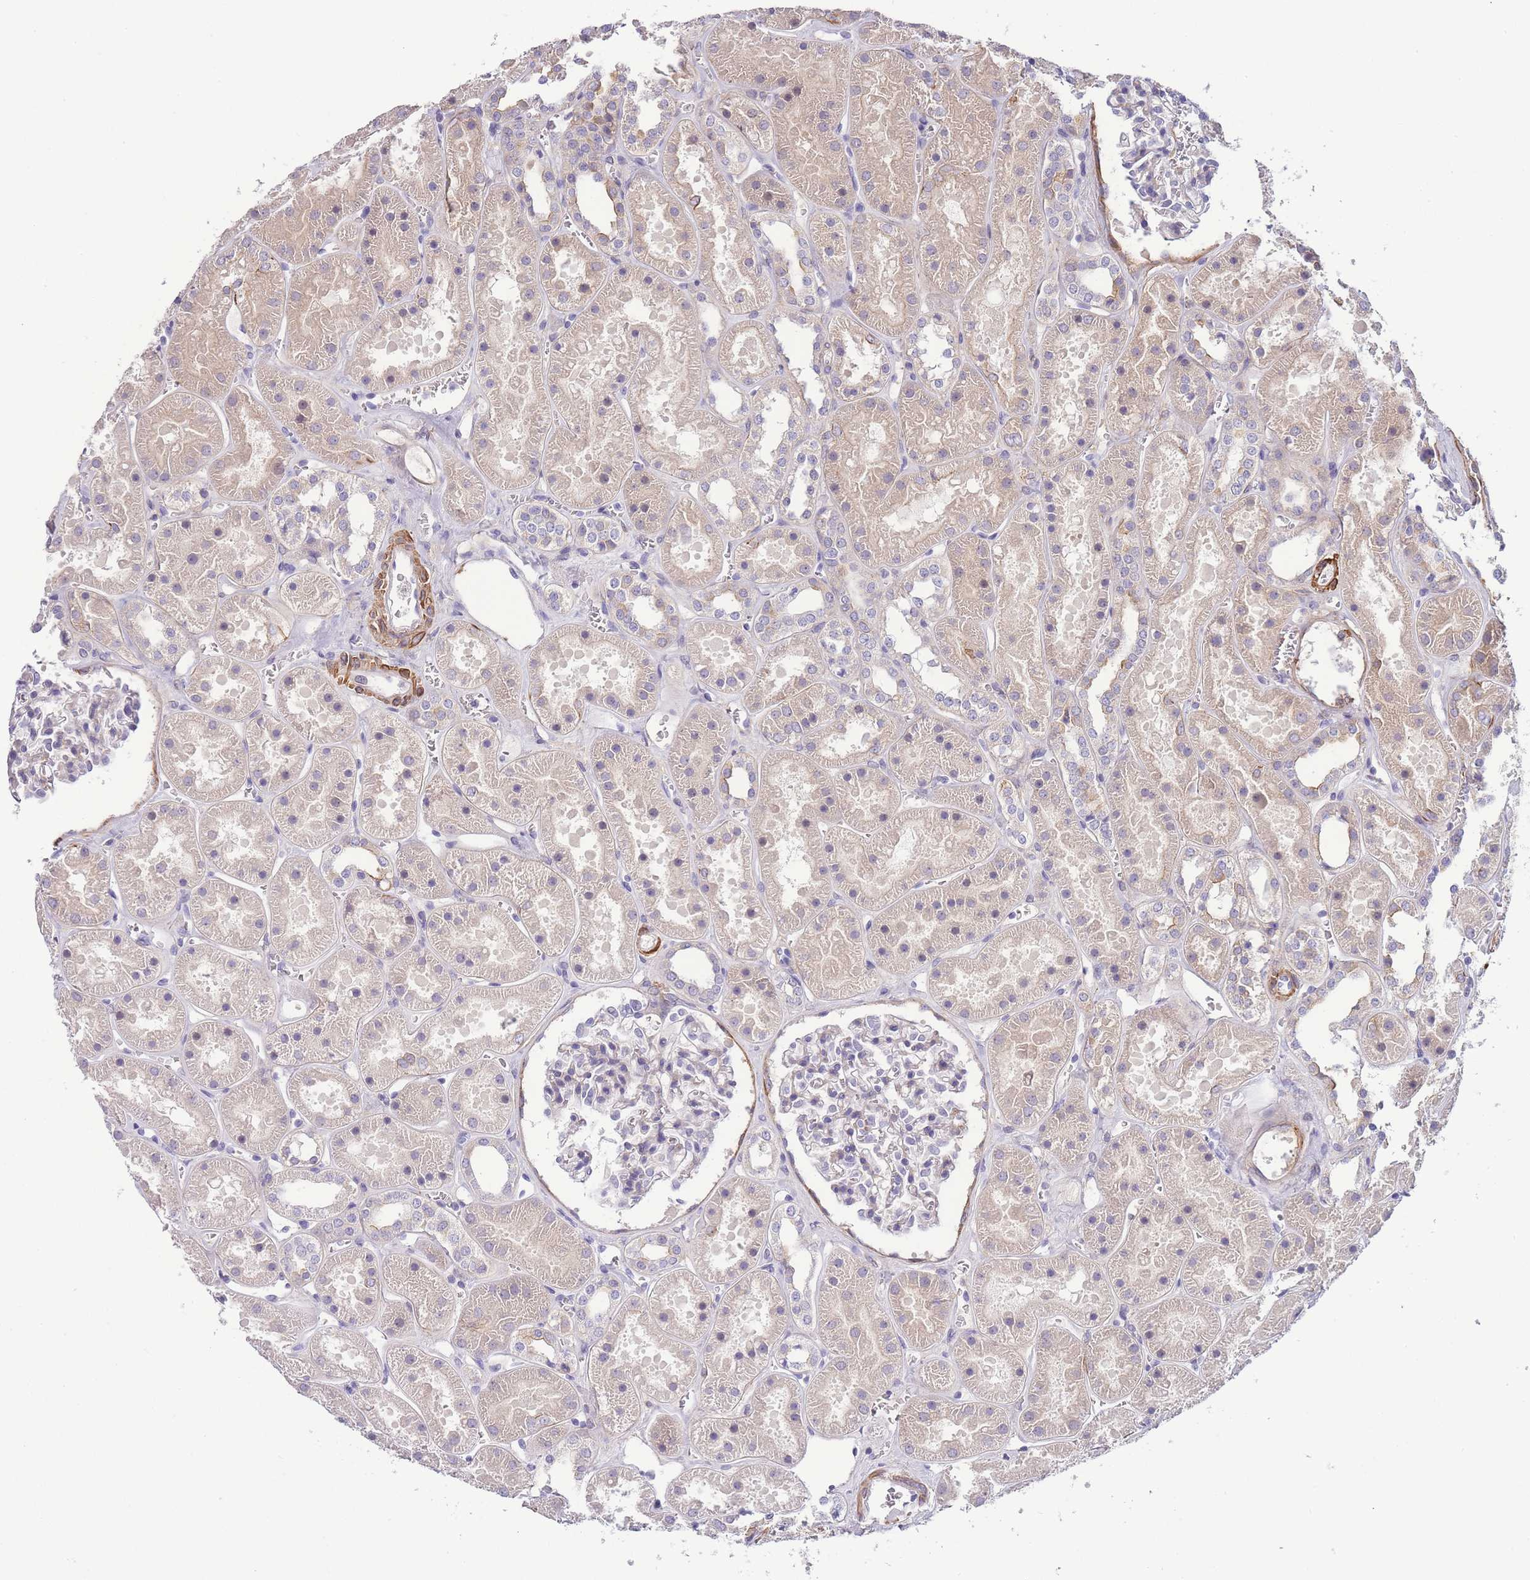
{"staining": {"intensity": "negative", "quantity": "none", "location": "none"}, "tissue": "kidney", "cell_type": "Cells in glomeruli", "image_type": "normal", "snomed": [{"axis": "morphology", "description": "Normal tissue, NOS"}, {"axis": "topography", "description": "Kidney"}], "caption": "The IHC micrograph has no significant positivity in cells in glomeruli of kidney. (DAB IHC visualized using brightfield microscopy, high magnification).", "gene": "FAM124A", "patient": {"sex": "female", "age": 41}}